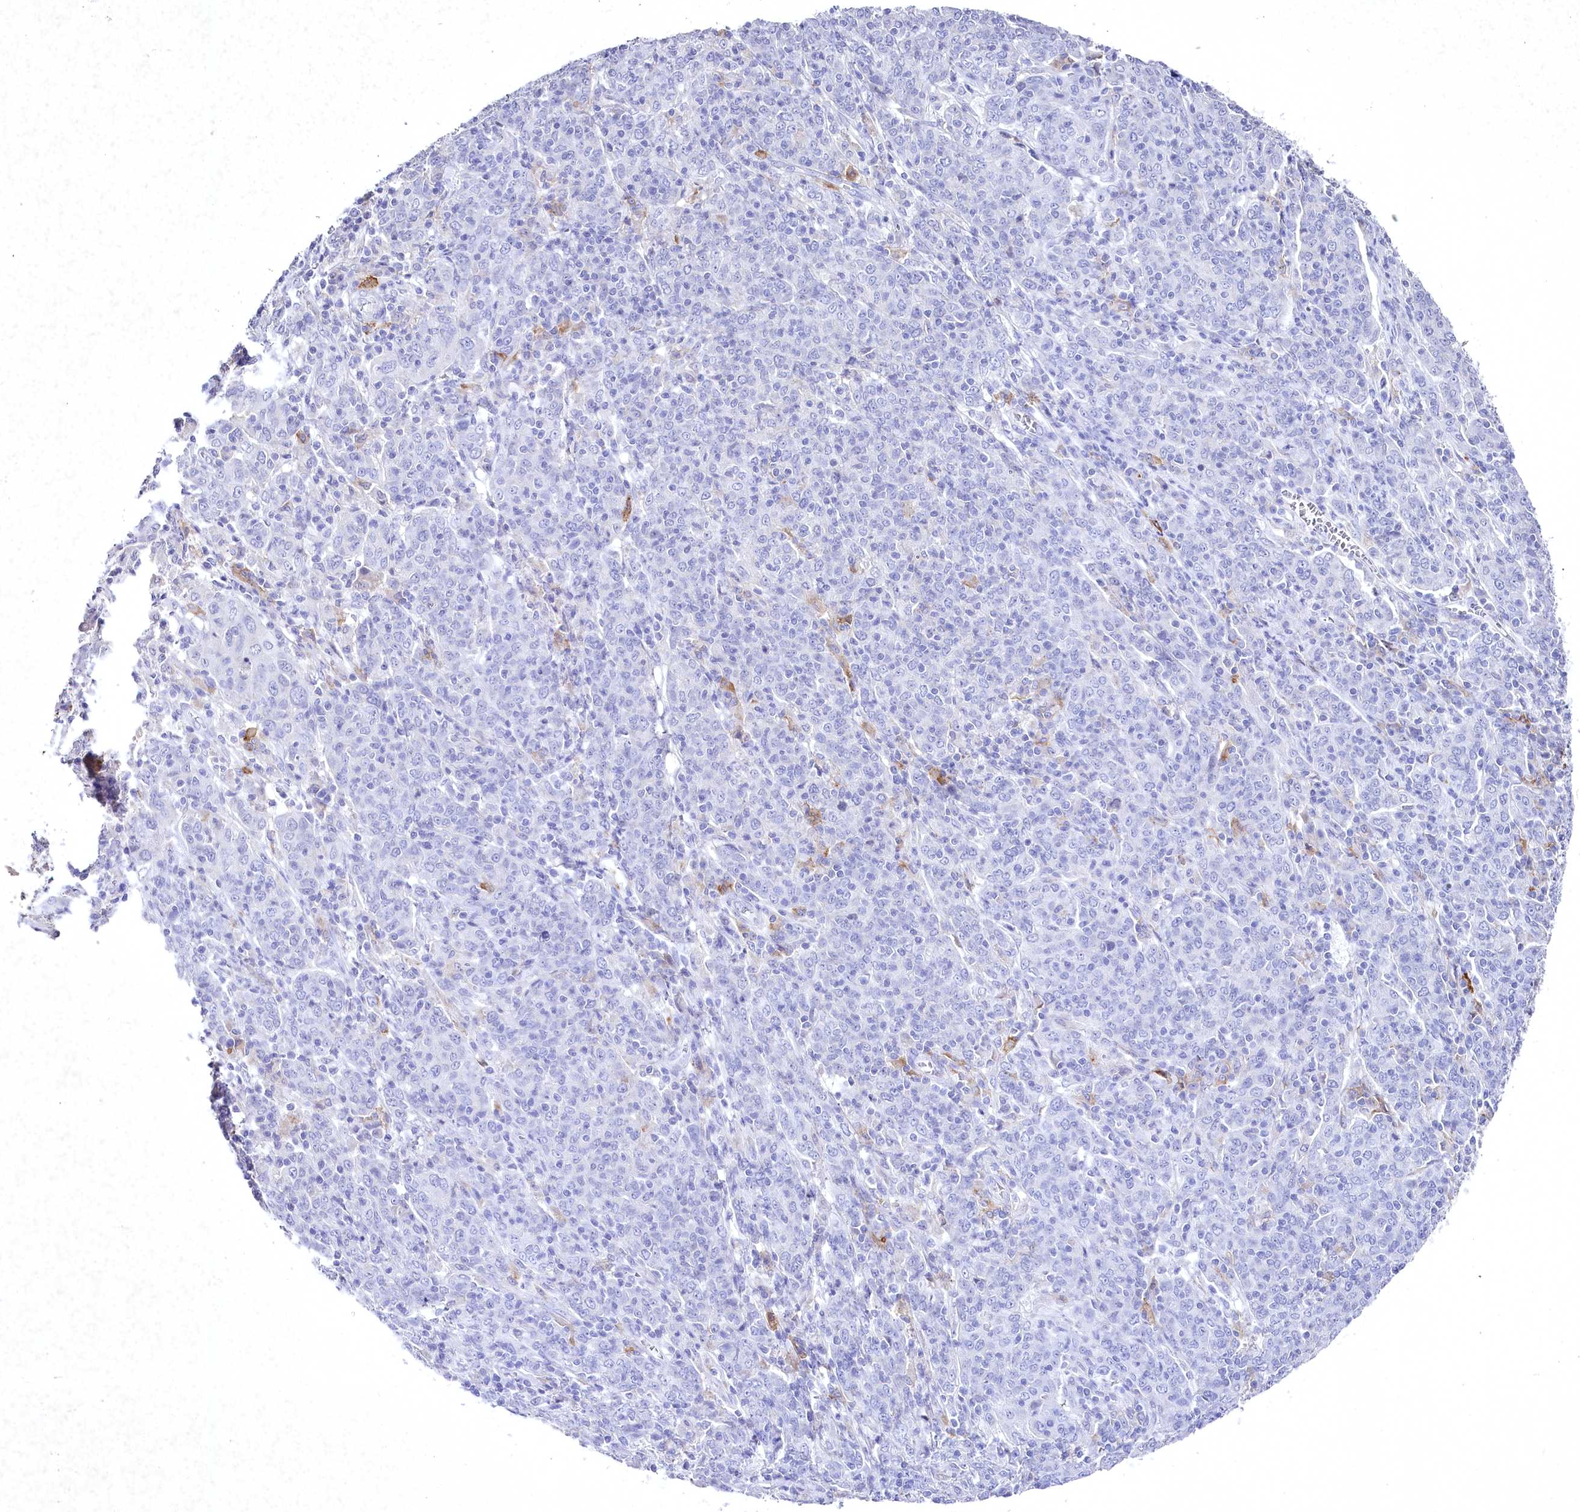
{"staining": {"intensity": "negative", "quantity": "none", "location": "none"}, "tissue": "cervical cancer", "cell_type": "Tumor cells", "image_type": "cancer", "snomed": [{"axis": "morphology", "description": "Squamous cell carcinoma, NOS"}, {"axis": "topography", "description": "Cervix"}], "caption": "A high-resolution image shows immunohistochemistry staining of cervical cancer (squamous cell carcinoma), which shows no significant expression in tumor cells. Nuclei are stained in blue.", "gene": "CLEC4M", "patient": {"sex": "female", "age": 67}}